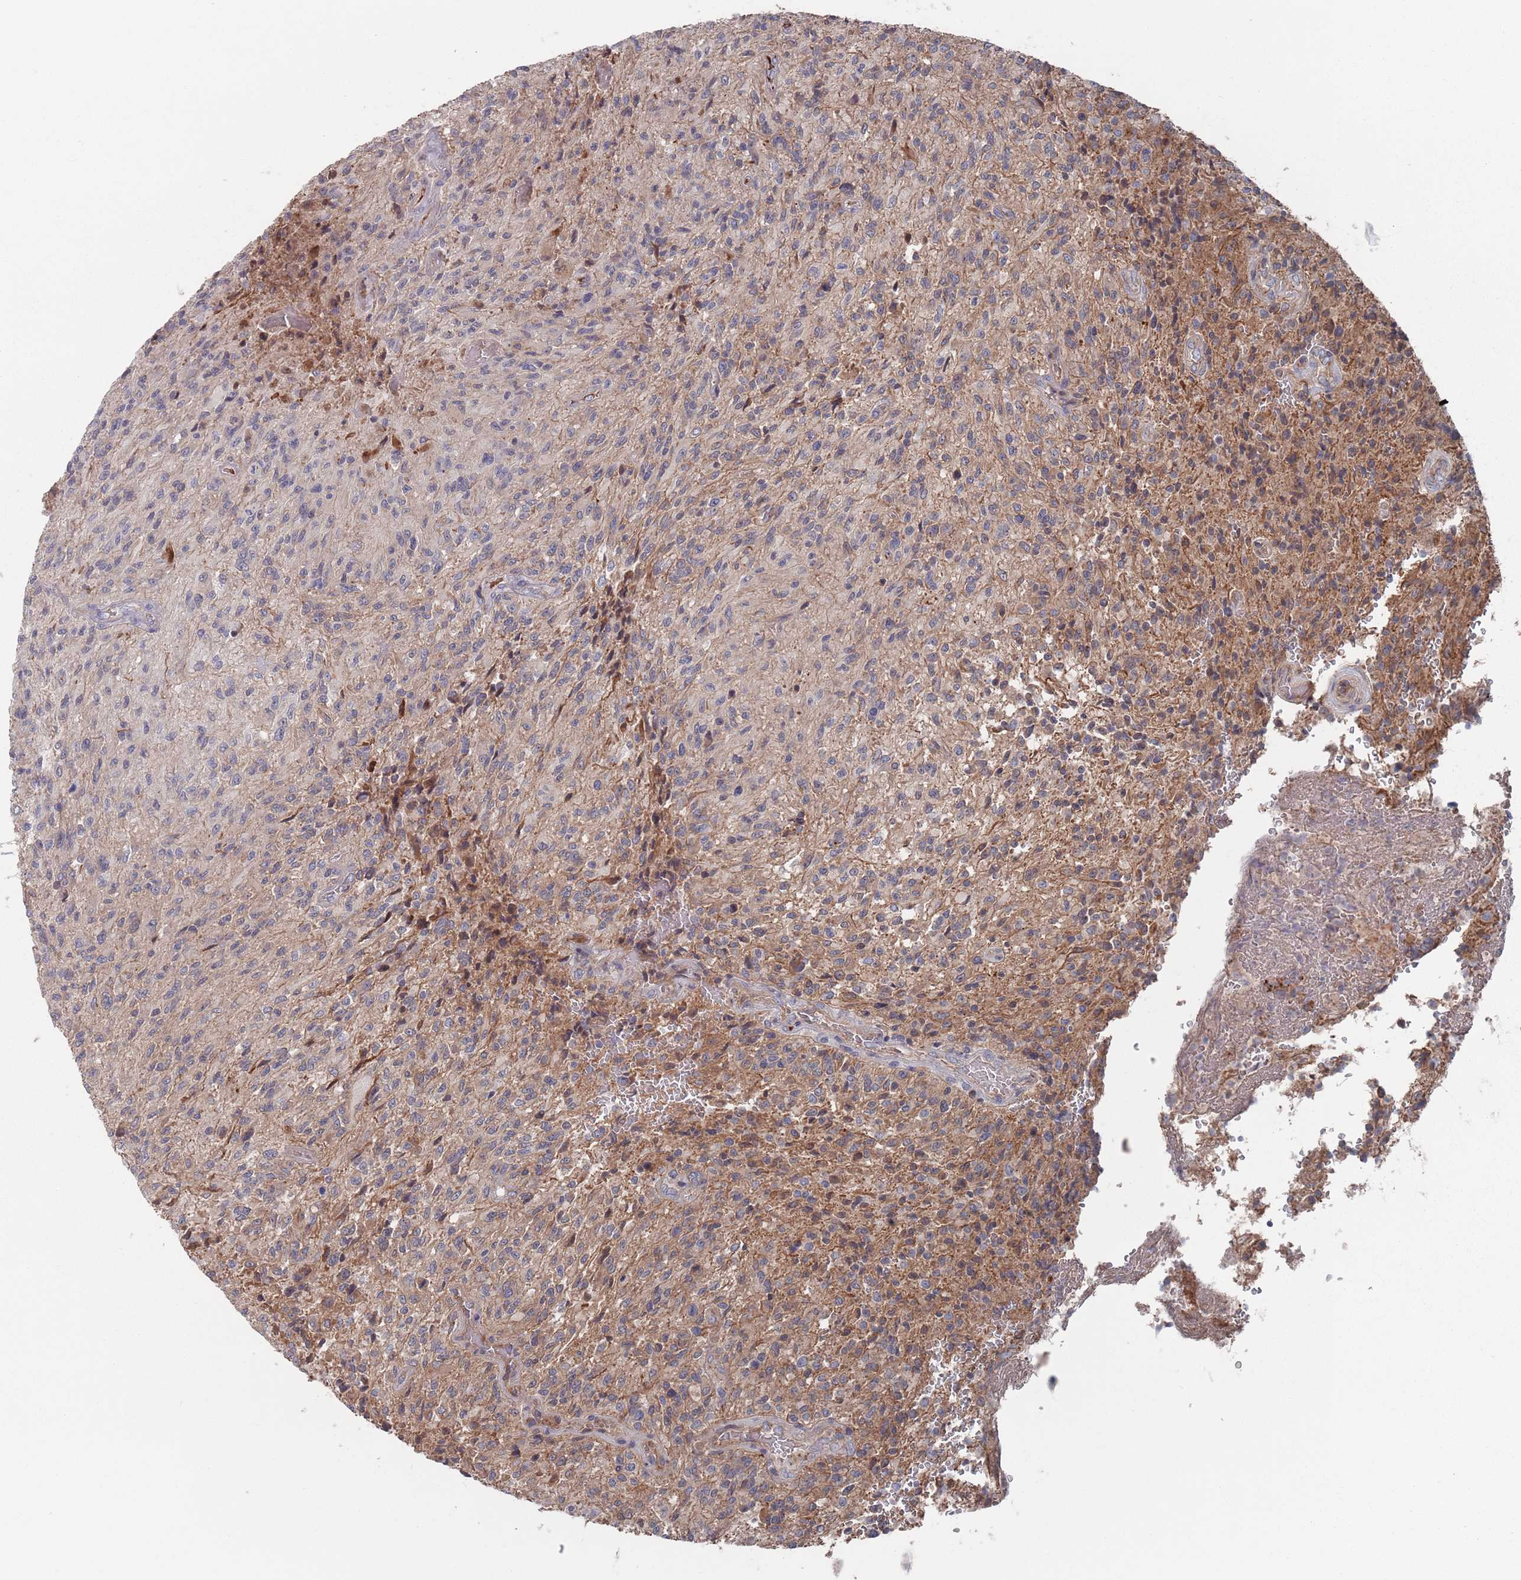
{"staining": {"intensity": "negative", "quantity": "none", "location": "none"}, "tissue": "glioma", "cell_type": "Tumor cells", "image_type": "cancer", "snomed": [{"axis": "morphology", "description": "Normal tissue, NOS"}, {"axis": "morphology", "description": "Glioma, malignant, High grade"}, {"axis": "topography", "description": "Cerebral cortex"}], "caption": "Tumor cells are negative for brown protein staining in glioma. (DAB (3,3'-diaminobenzidine) IHC, high magnification).", "gene": "PLEKHA4", "patient": {"sex": "male", "age": 56}}